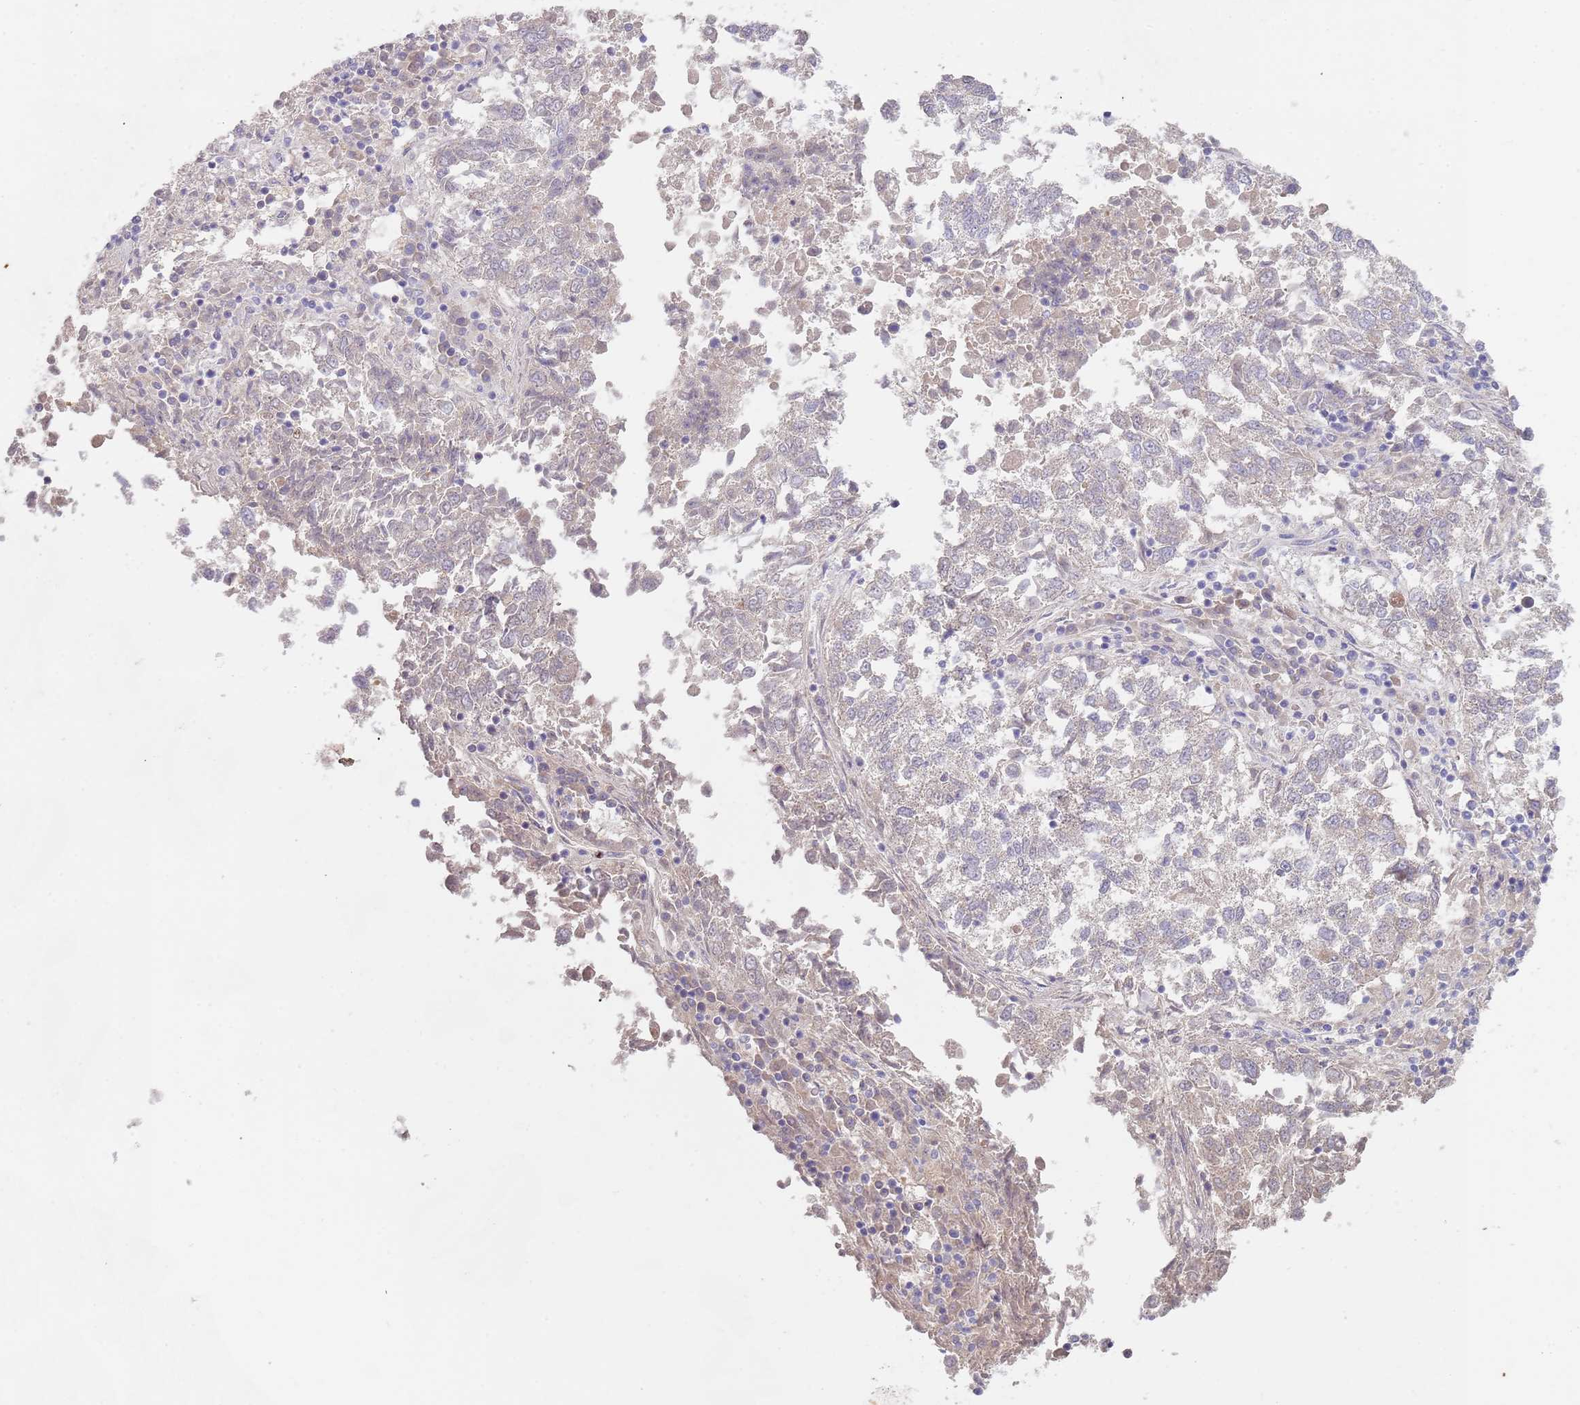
{"staining": {"intensity": "negative", "quantity": "none", "location": "none"}, "tissue": "lung cancer", "cell_type": "Tumor cells", "image_type": "cancer", "snomed": [{"axis": "morphology", "description": "Squamous cell carcinoma, NOS"}, {"axis": "topography", "description": "Lung"}], "caption": "There is no significant staining in tumor cells of lung cancer (squamous cell carcinoma).", "gene": "TMEM251", "patient": {"sex": "male", "age": 73}}